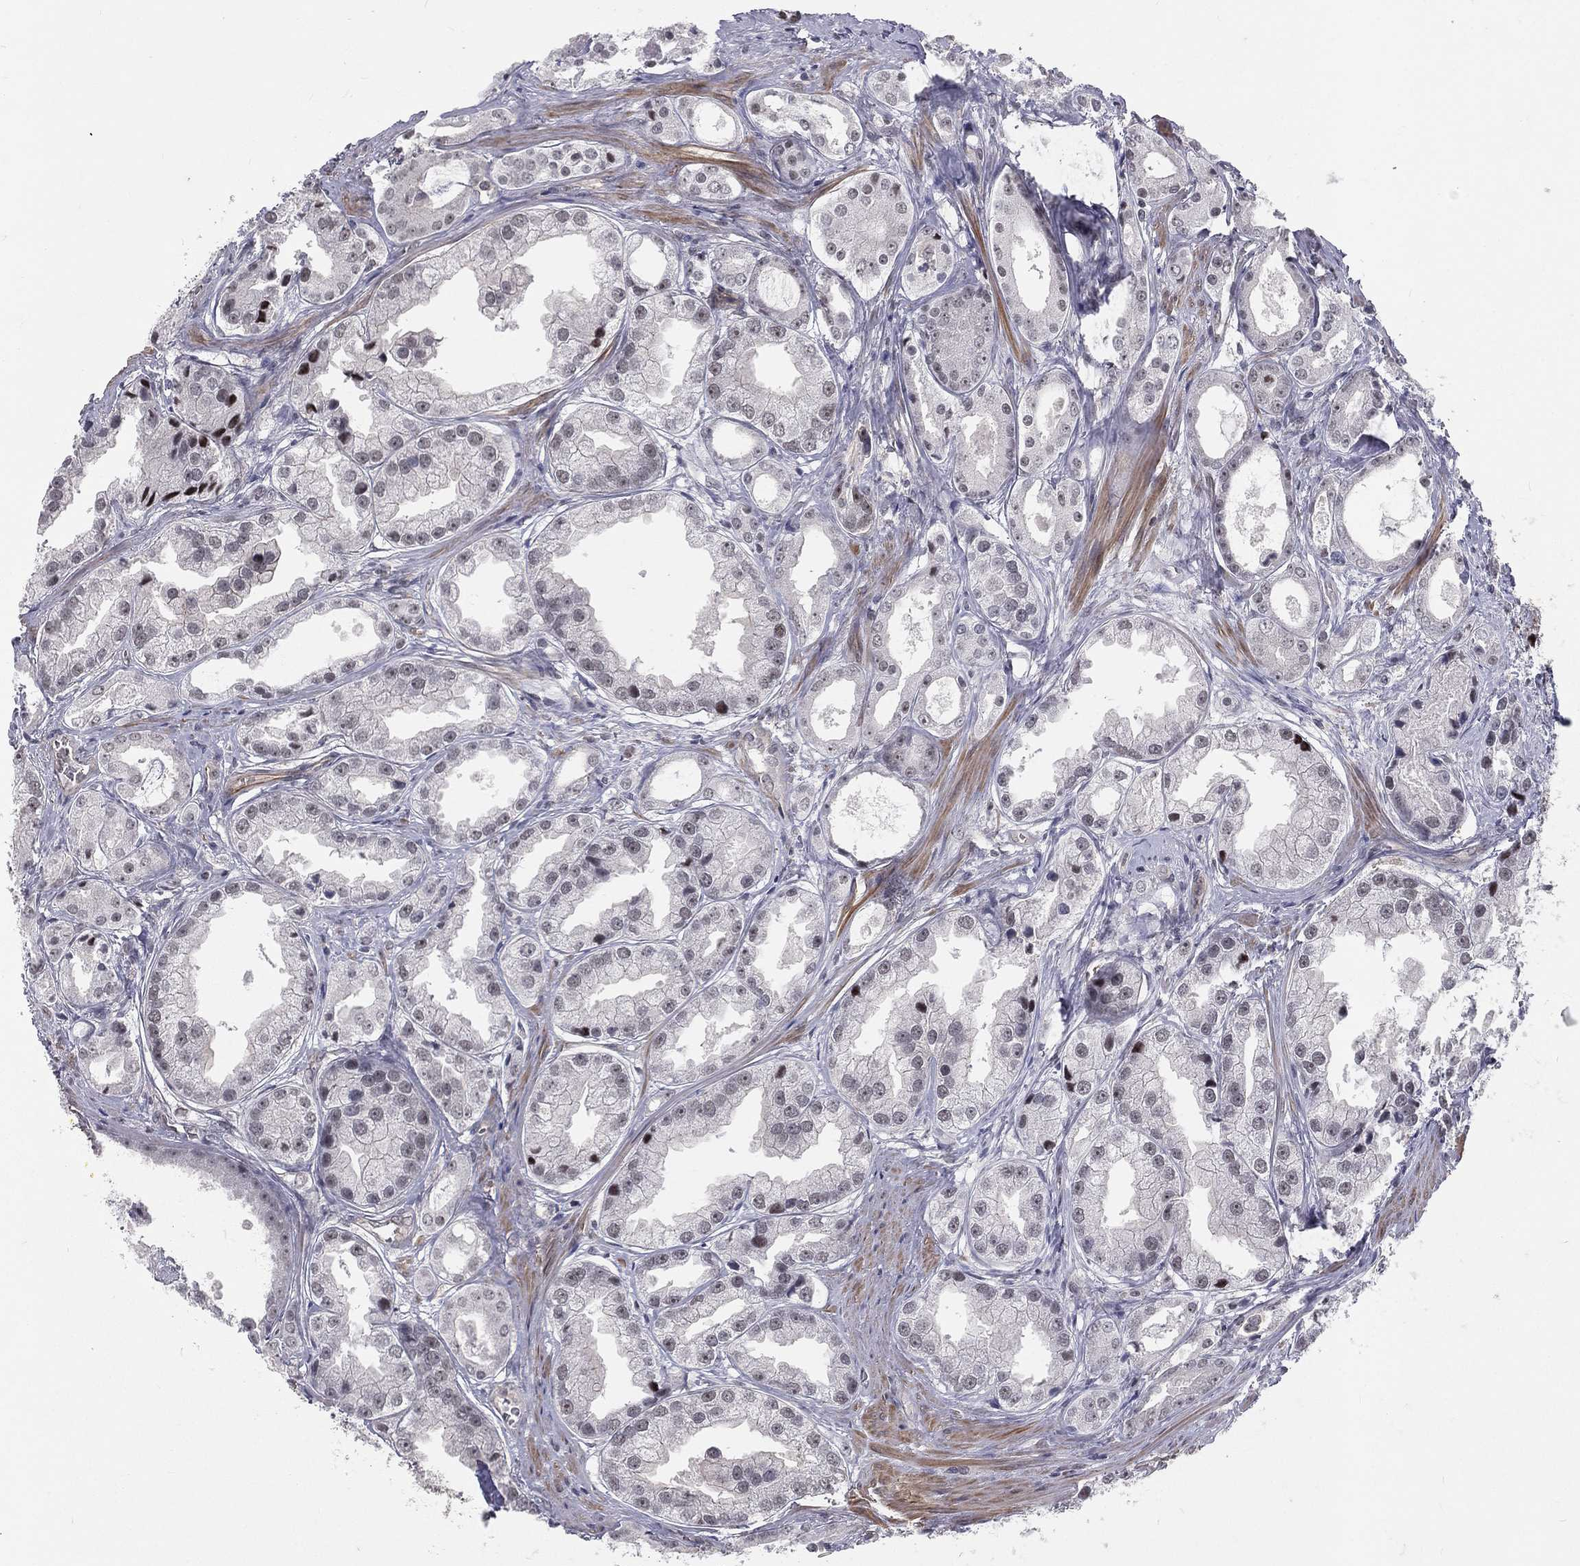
{"staining": {"intensity": "moderate", "quantity": "<25%", "location": "nuclear"}, "tissue": "prostate cancer", "cell_type": "Tumor cells", "image_type": "cancer", "snomed": [{"axis": "morphology", "description": "Adenocarcinoma, NOS"}, {"axis": "topography", "description": "Prostate"}], "caption": "Prostate adenocarcinoma stained with a protein marker exhibits moderate staining in tumor cells.", "gene": "MORC2", "patient": {"sex": "male", "age": 61}}